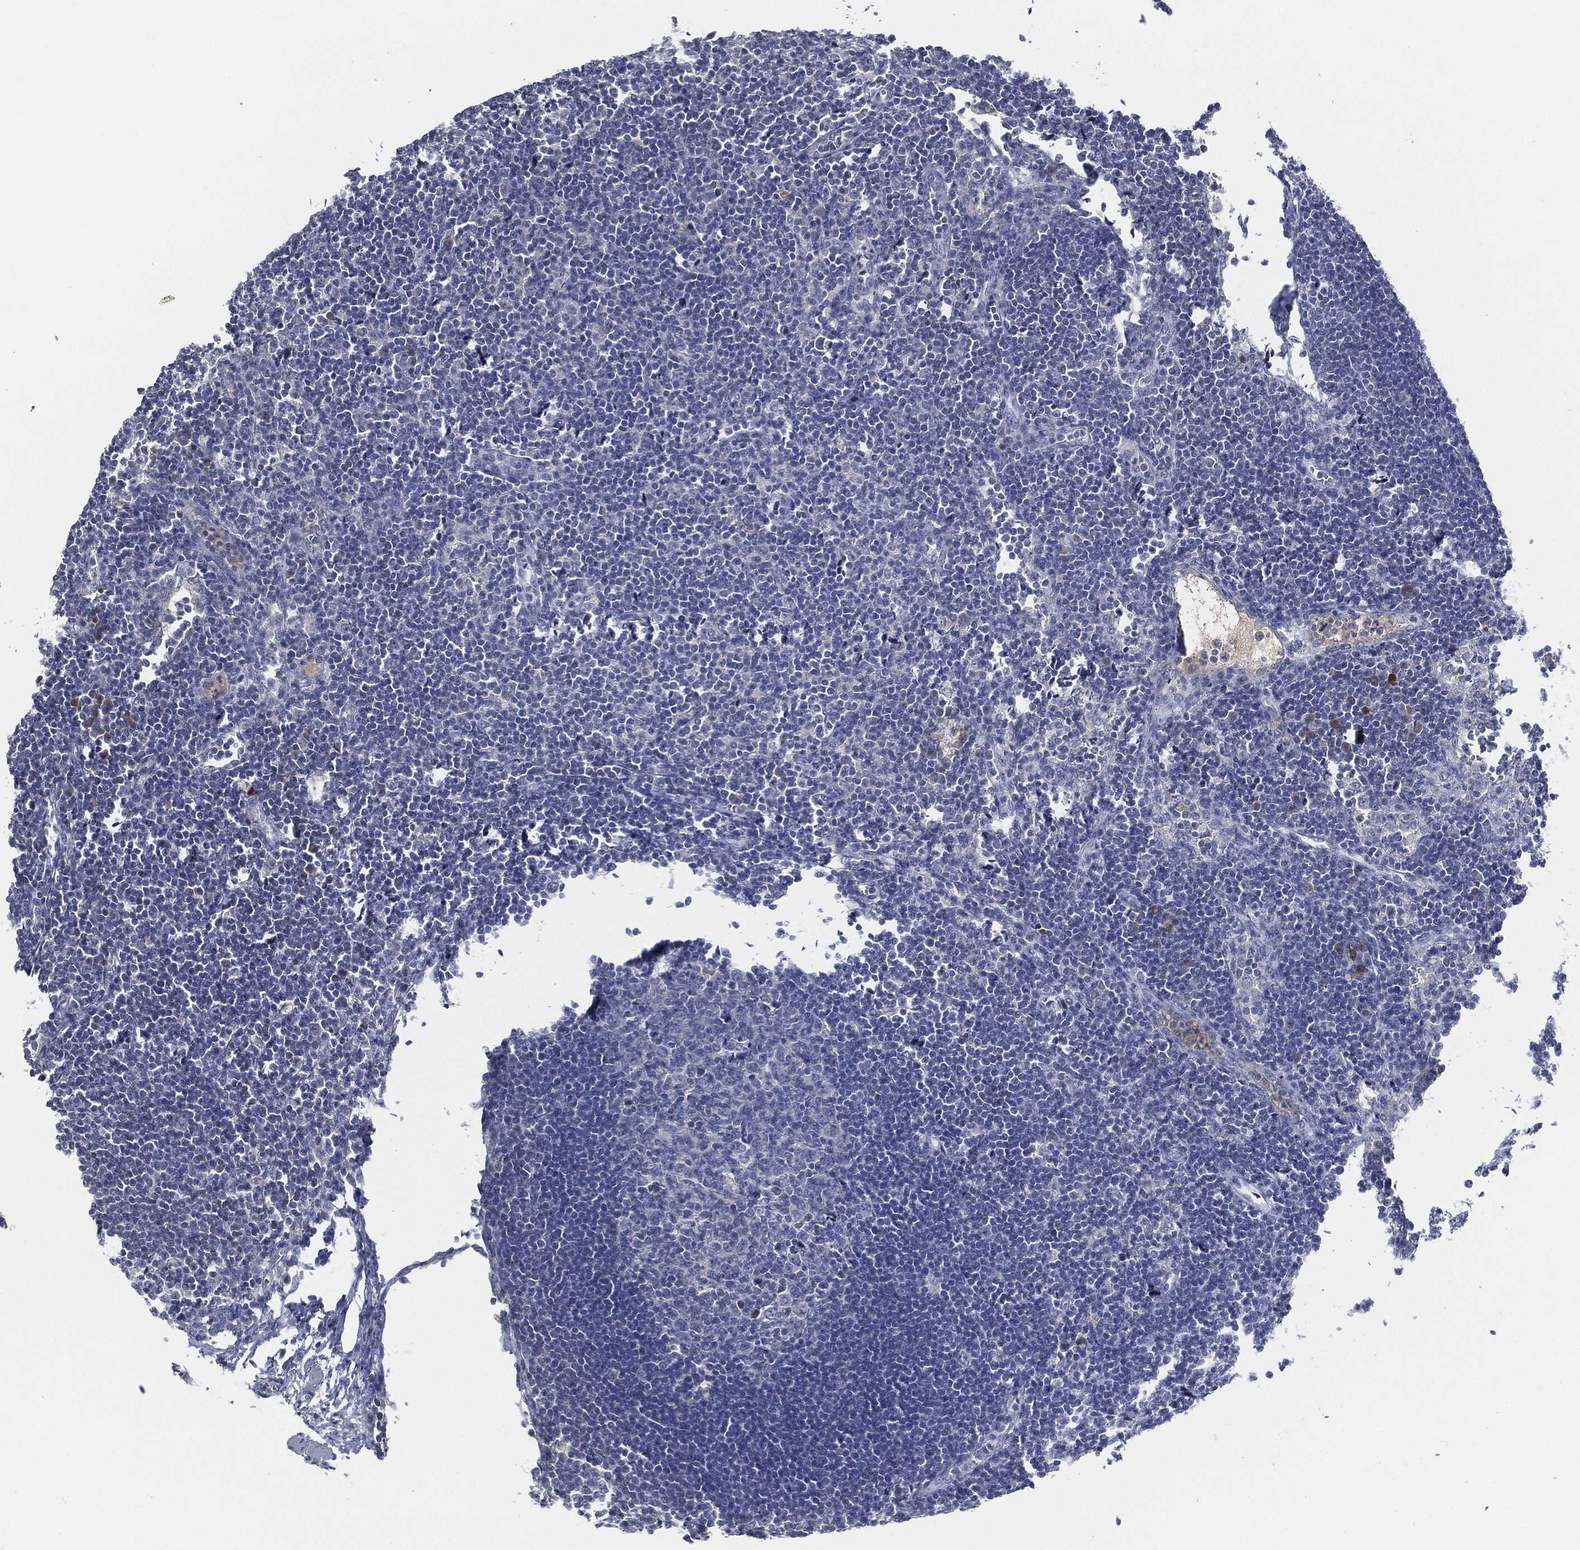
{"staining": {"intensity": "negative", "quantity": "none", "location": "none"}, "tissue": "lymph node", "cell_type": "Germinal center cells", "image_type": "normal", "snomed": [{"axis": "morphology", "description": "Normal tissue, NOS"}, {"axis": "topography", "description": "Lymph node"}], "caption": "Germinal center cells are negative for brown protein staining in normal lymph node. Brightfield microscopy of immunohistochemistry (IHC) stained with DAB (3,3'-diaminobenzidine) (brown) and hematoxylin (blue), captured at high magnification.", "gene": "SIGLEC7", "patient": {"sex": "female", "age": 67}}